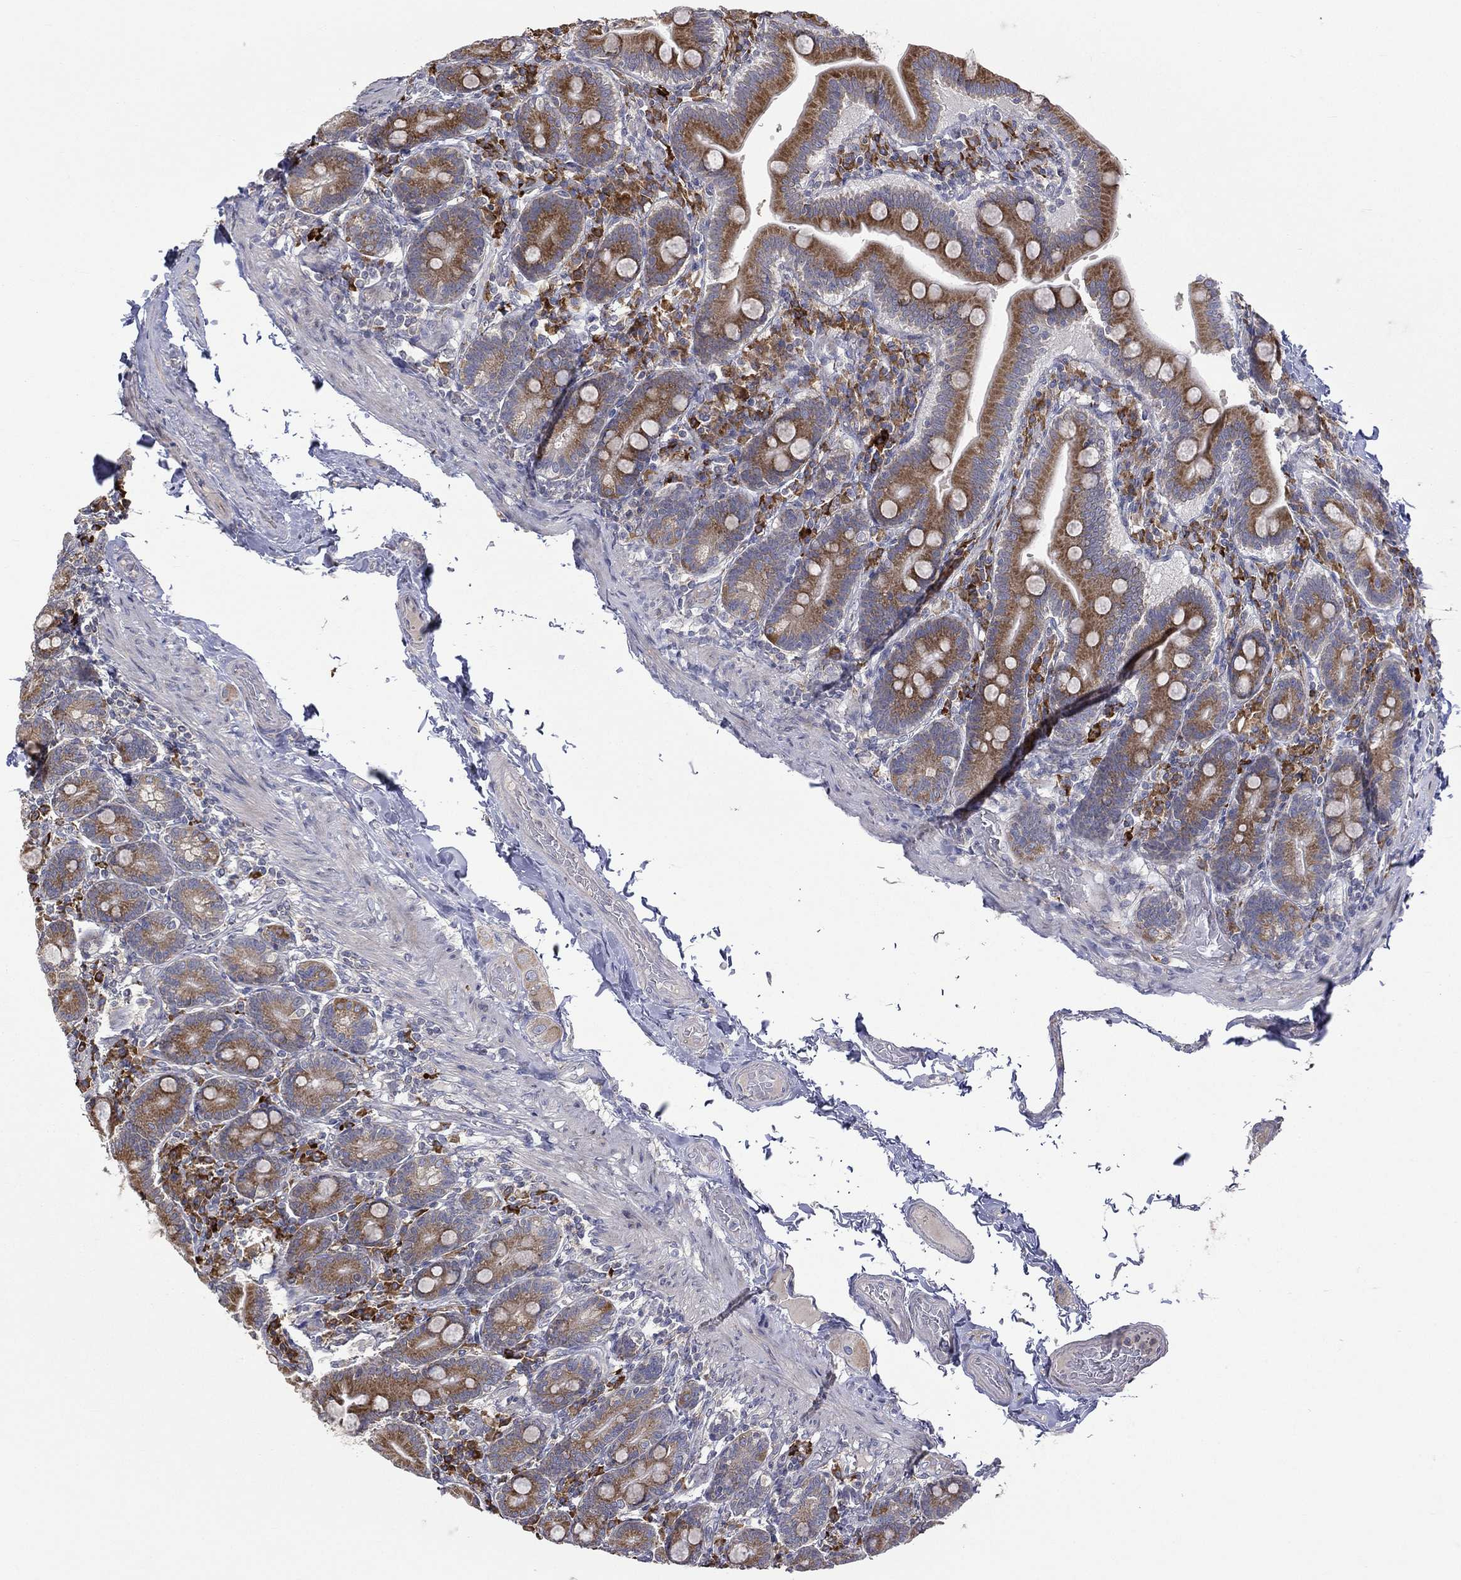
{"staining": {"intensity": "moderate", "quantity": ">75%", "location": "cytoplasmic/membranous"}, "tissue": "small intestine", "cell_type": "Glandular cells", "image_type": "normal", "snomed": [{"axis": "morphology", "description": "Normal tissue, NOS"}, {"axis": "topography", "description": "Small intestine"}], "caption": "Protein staining of benign small intestine shows moderate cytoplasmic/membranous expression in about >75% of glandular cells.", "gene": "C20orf96", "patient": {"sex": "male", "age": 66}}